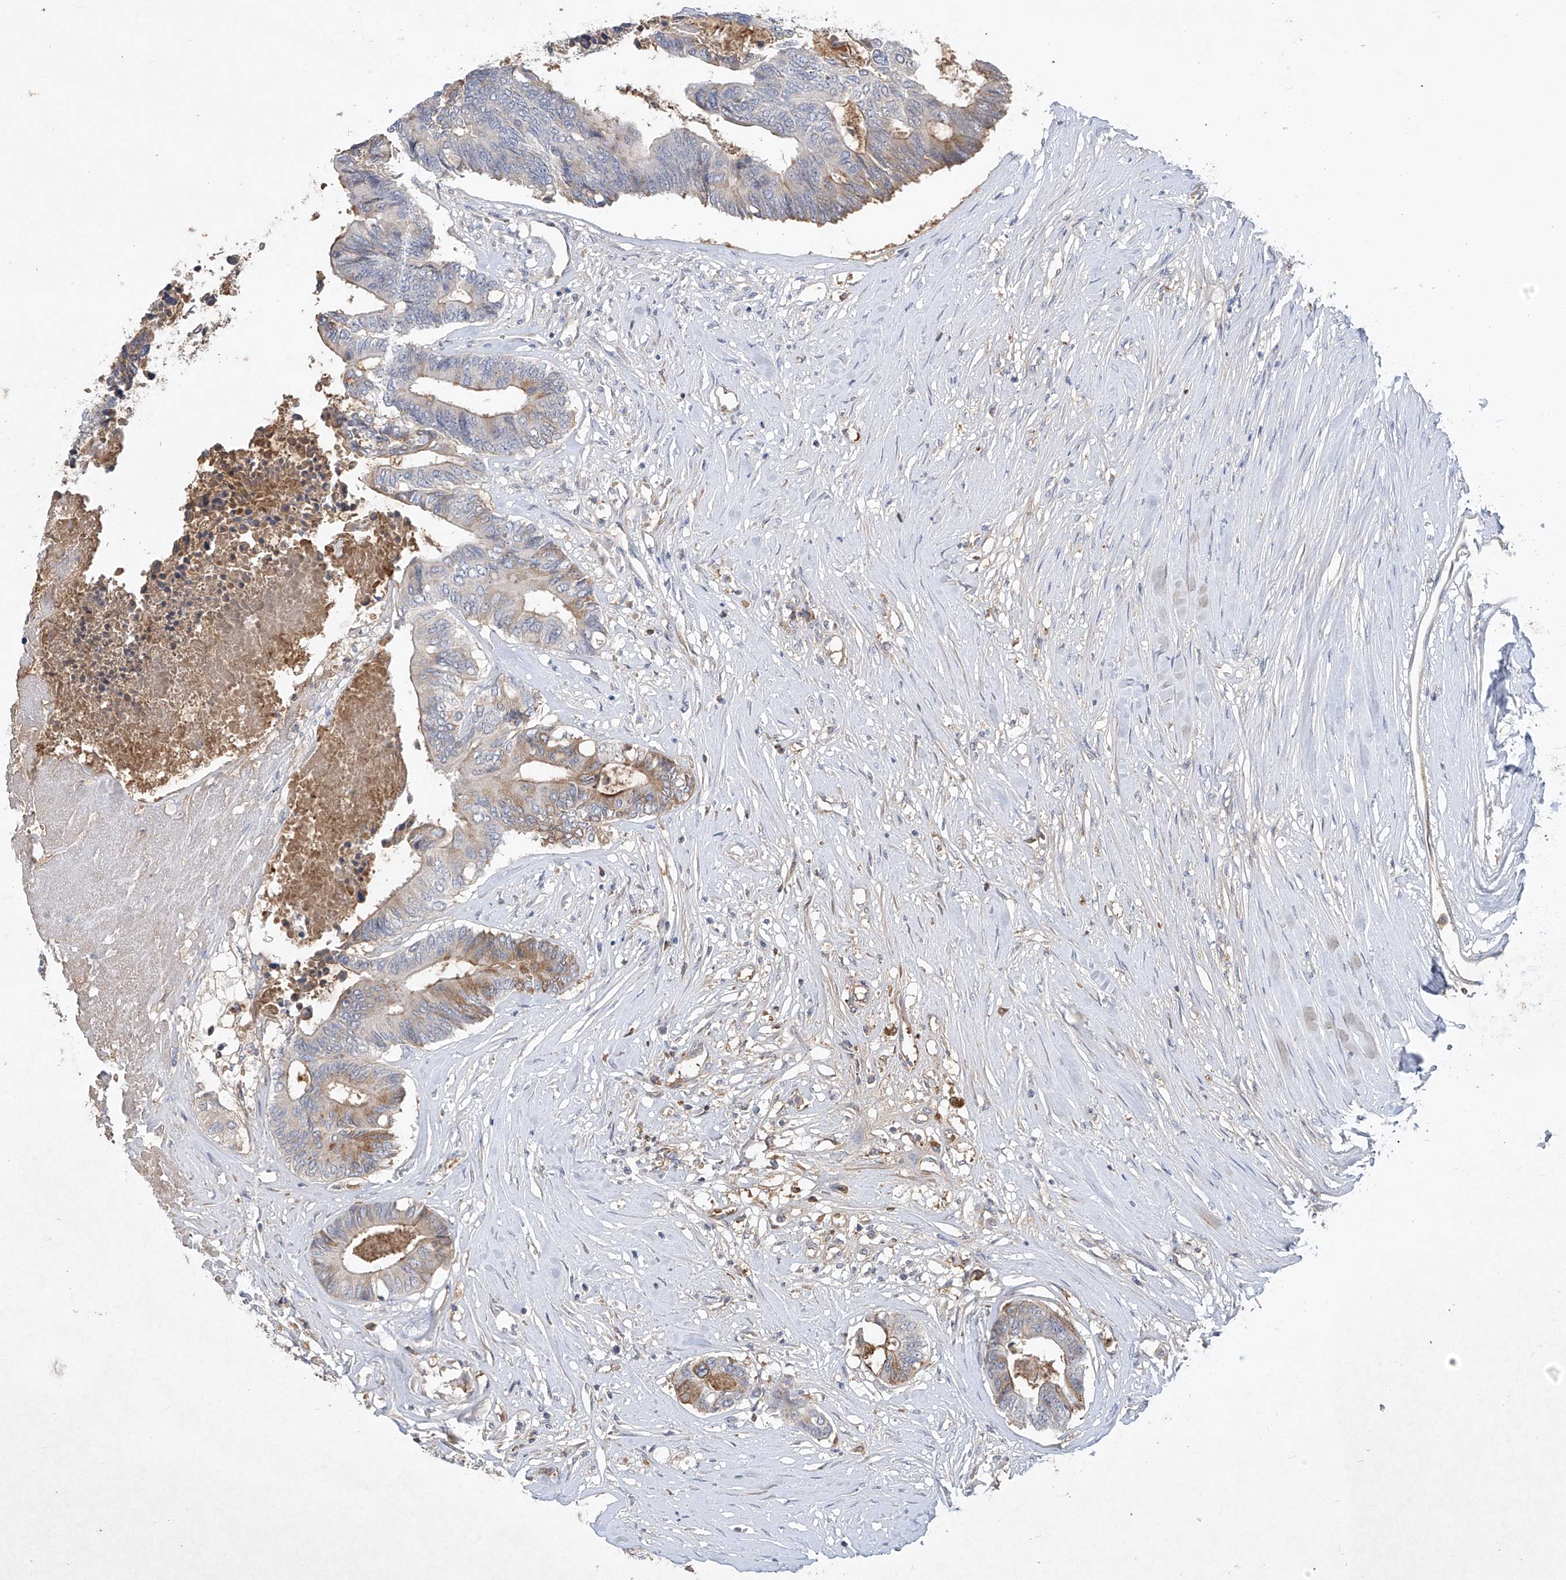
{"staining": {"intensity": "moderate", "quantity": "<25%", "location": "cytoplasmic/membranous"}, "tissue": "colorectal cancer", "cell_type": "Tumor cells", "image_type": "cancer", "snomed": [{"axis": "morphology", "description": "Adenocarcinoma, NOS"}, {"axis": "topography", "description": "Rectum"}], "caption": "A high-resolution photomicrograph shows immunohistochemistry (IHC) staining of colorectal cancer, which displays moderate cytoplasmic/membranous positivity in approximately <25% of tumor cells.", "gene": "HAS3", "patient": {"sex": "male", "age": 63}}